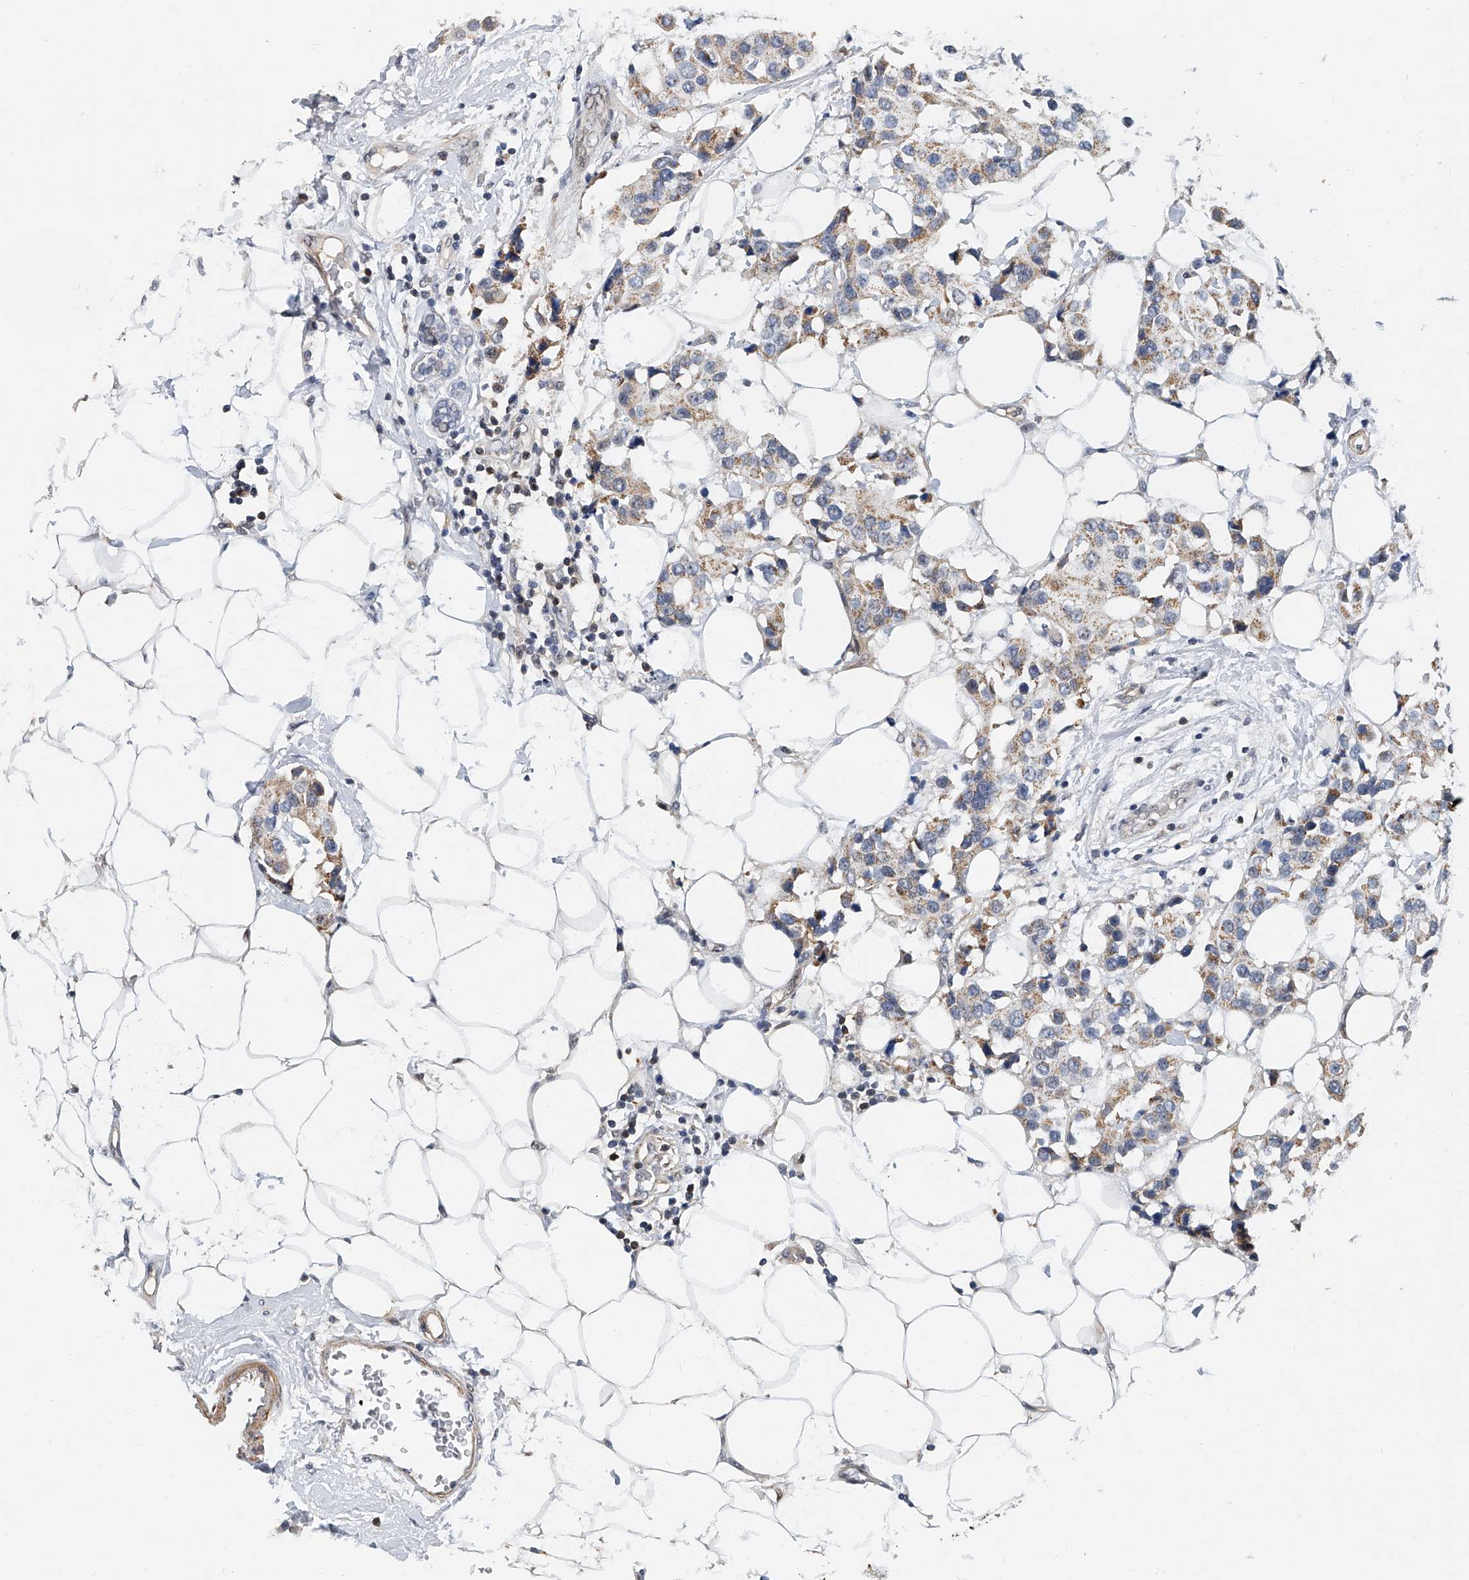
{"staining": {"intensity": "weak", "quantity": "25%-75%", "location": "cytoplasmic/membranous"}, "tissue": "breast cancer", "cell_type": "Tumor cells", "image_type": "cancer", "snomed": [{"axis": "morphology", "description": "Normal tissue, NOS"}, {"axis": "morphology", "description": "Duct carcinoma"}, {"axis": "topography", "description": "Breast"}], "caption": "Tumor cells show low levels of weak cytoplasmic/membranous staining in about 25%-75% of cells in human breast infiltrating ductal carcinoma.", "gene": "CD200", "patient": {"sex": "female", "age": 39}}